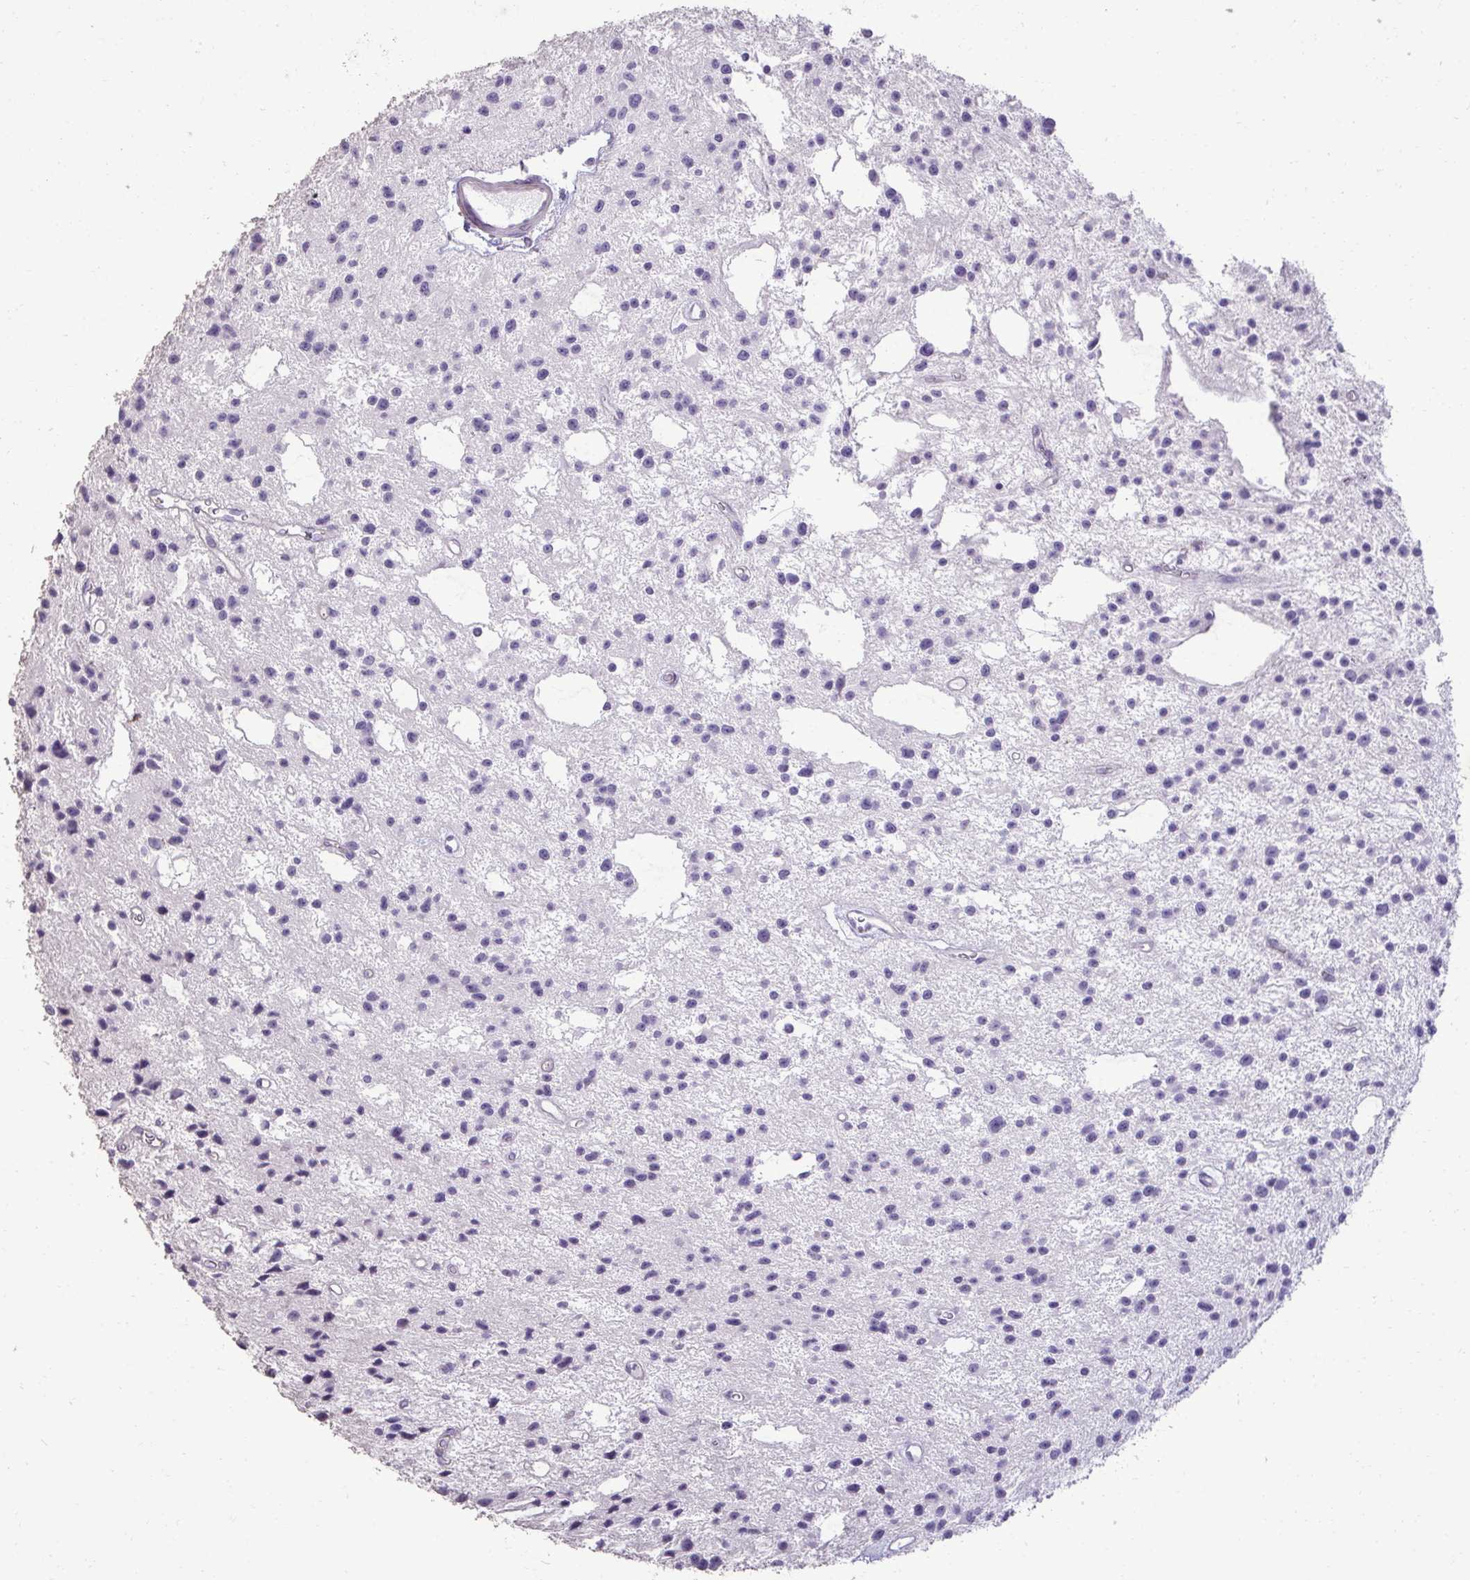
{"staining": {"intensity": "negative", "quantity": "none", "location": "none"}, "tissue": "glioma", "cell_type": "Tumor cells", "image_type": "cancer", "snomed": [{"axis": "morphology", "description": "Glioma, malignant, Low grade"}, {"axis": "topography", "description": "Brain"}], "caption": "The immunohistochemistry (IHC) histopathology image has no significant staining in tumor cells of low-grade glioma (malignant) tissue.", "gene": "SLC30A3", "patient": {"sex": "male", "age": 43}}